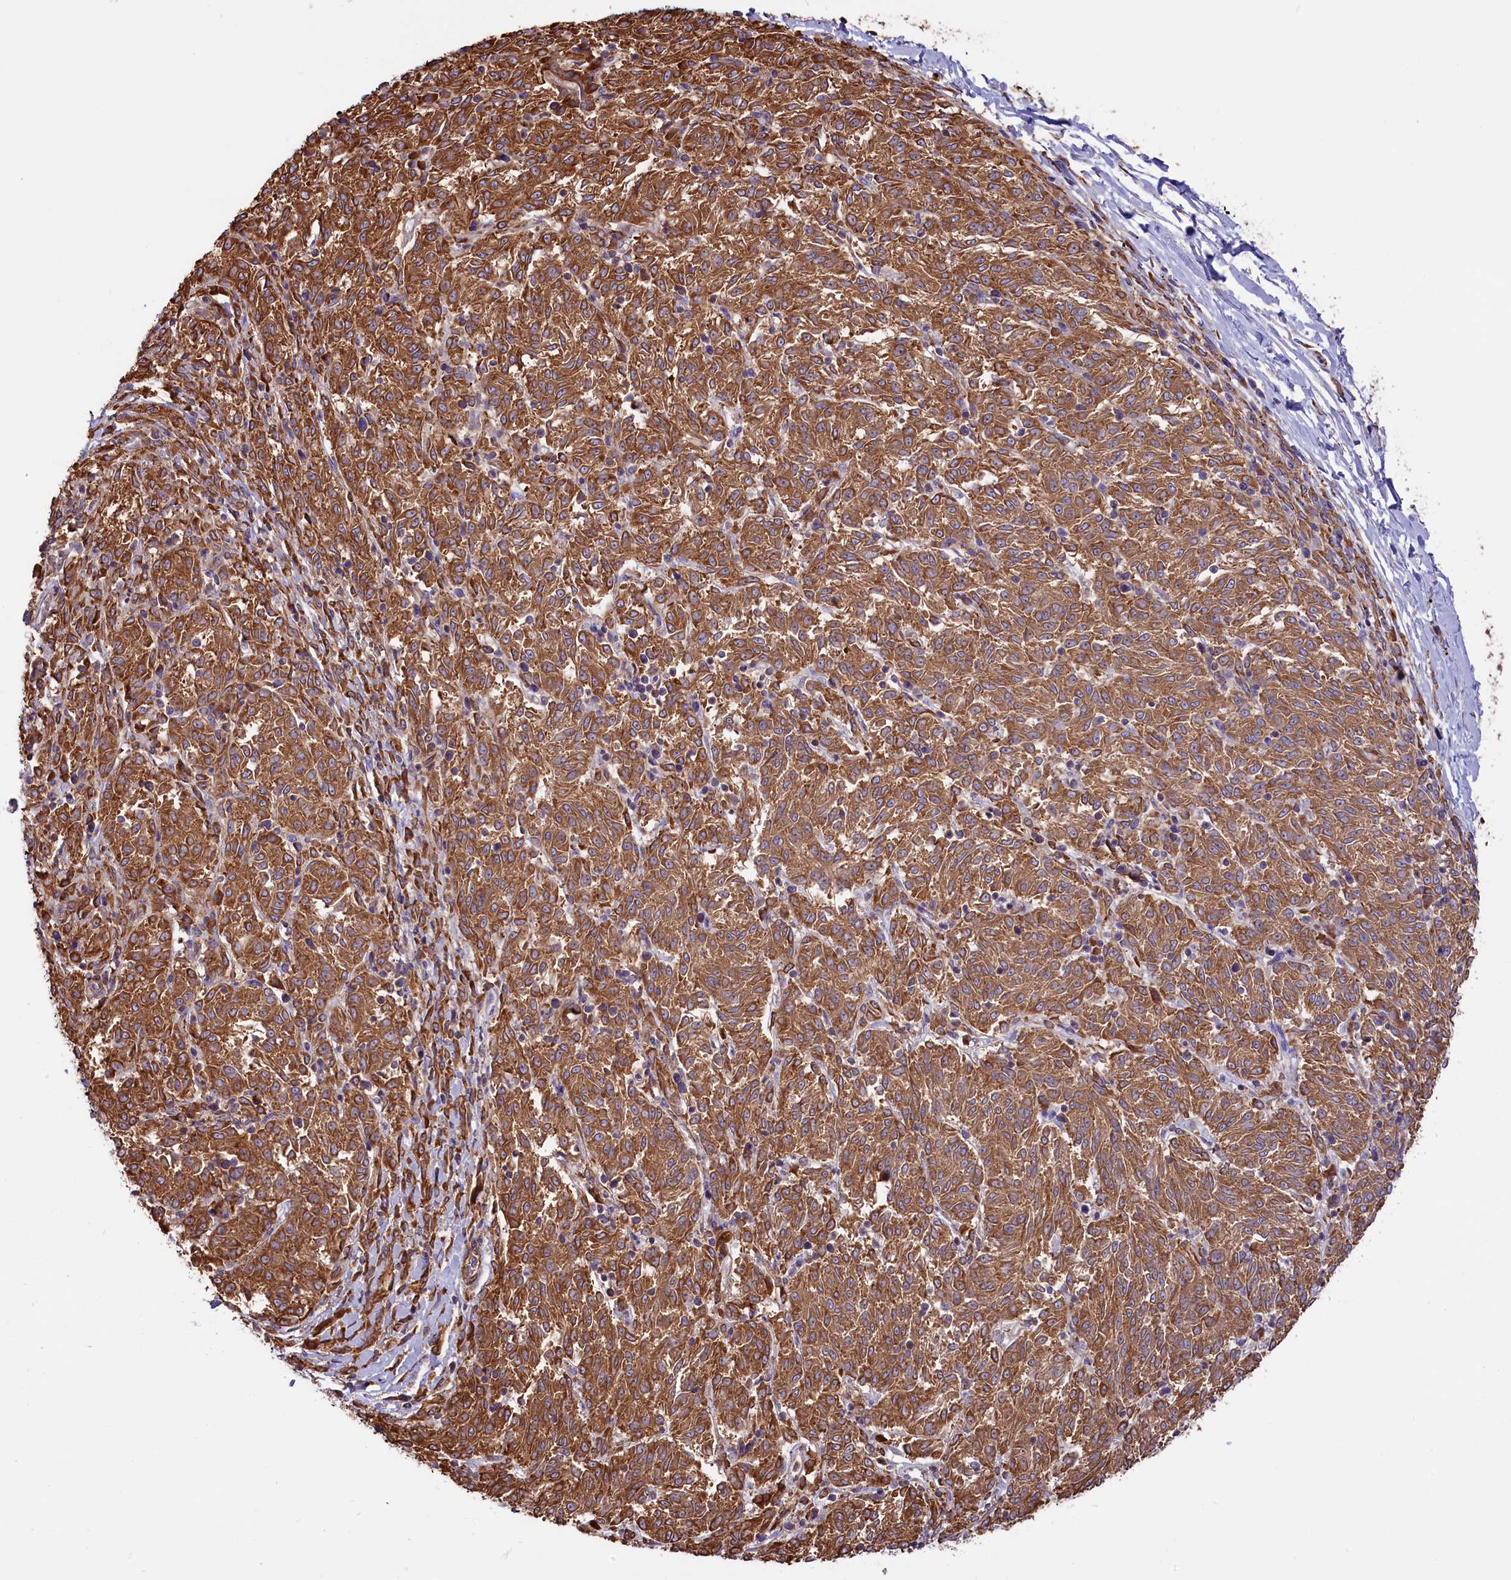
{"staining": {"intensity": "moderate", "quantity": ">75%", "location": "cytoplasmic/membranous"}, "tissue": "melanoma", "cell_type": "Tumor cells", "image_type": "cancer", "snomed": [{"axis": "morphology", "description": "Malignant melanoma, NOS"}, {"axis": "topography", "description": "Skin"}], "caption": "Tumor cells show medium levels of moderate cytoplasmic/membranous positivity in approximately >75% of cells in malignant melanoma.", "gene": "GYS1", "patient": {"sex": "female", "age": 72}}